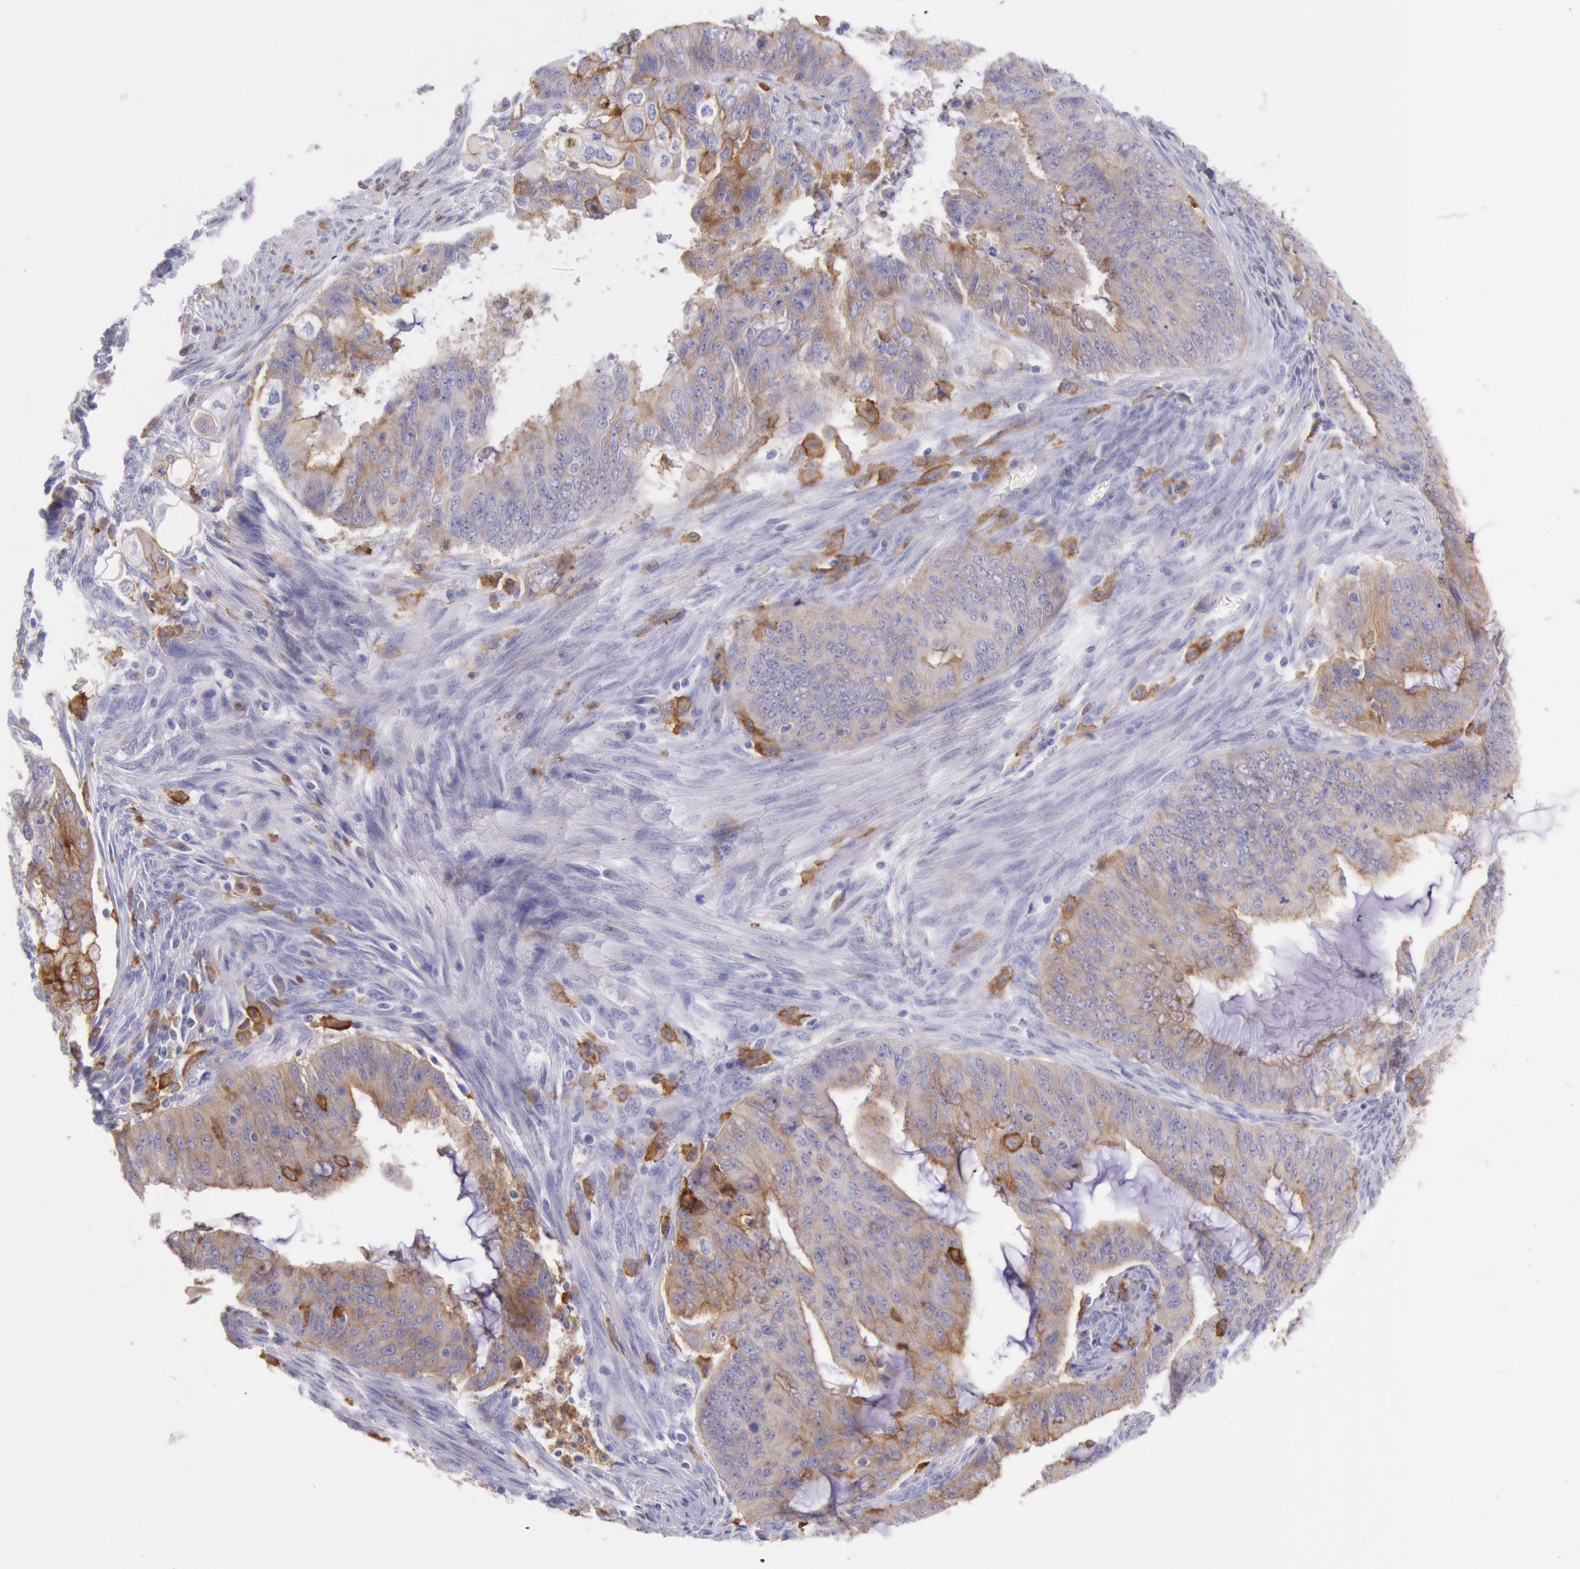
{"staining": {"intensity": "weak", "quantity": "25%-75%", "location": "cytoplasmic/membranous"}, "tissue": "endometrial cancer", "cell_type": "Tumor cells", "image_type": "cancer", "snomed": [{"axis": "morphology", "description": "Adenocarcinoma, NOS"}, {"axis": "topography", "description": "Endometrium"}], "caption": "Protein positivity by immunohistochemistry demonstrates weak cytoplasmic/membranous expression in about 25%-75% of tumor cells in adenocarcinoma (endometrial). (Stains: DAB in brown, nuclei in blue, Microscopy: brightfield microscopy at high magnification).", "gene": "LYN", "patient": {"sex": "female", "age": 75}}